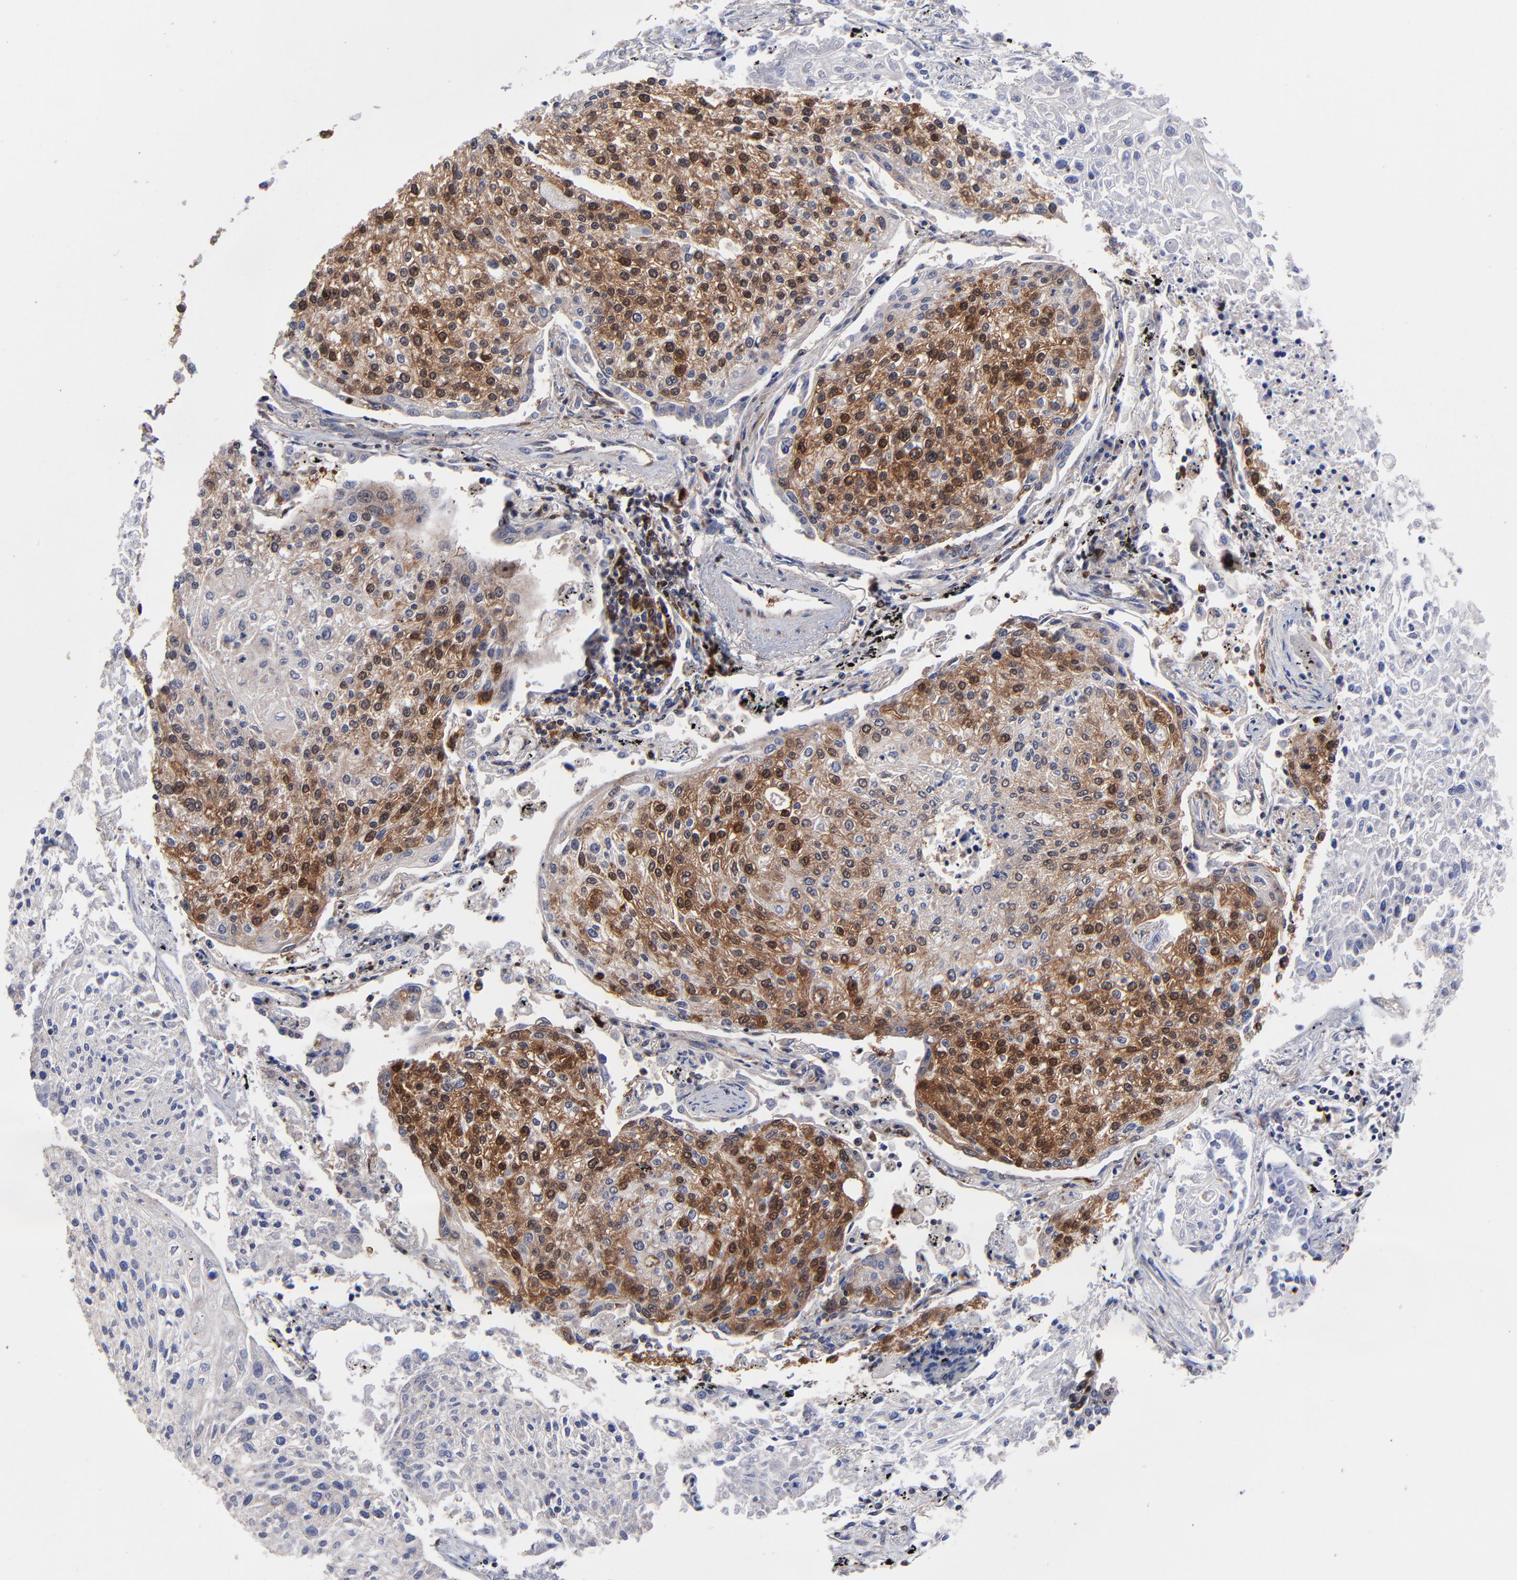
{"staining": {"intensity": "moderate", "quantity": "25%-75%", "location": "cytoplasmic/membranous,nuclear"}, "tissue": "lung cancer", "cell_type": "Tumor cells", "image_type": "cancer", "snomed": [{"axis": "morphology", "description": "Squamous cell carcinoma, NOS"}, {"axis": "topography", "description": "Lung"}], "caption": "Approximately 25%-75% of tumor cells in human lung squamous cell carcinoma exhibit moderate cytoplasmic/membranous and nuclear protein positivity as visualized by brown immunohistochemical staining.", "gene": "DCTPP1", "patient": {"sex": "male", "age": 75}}